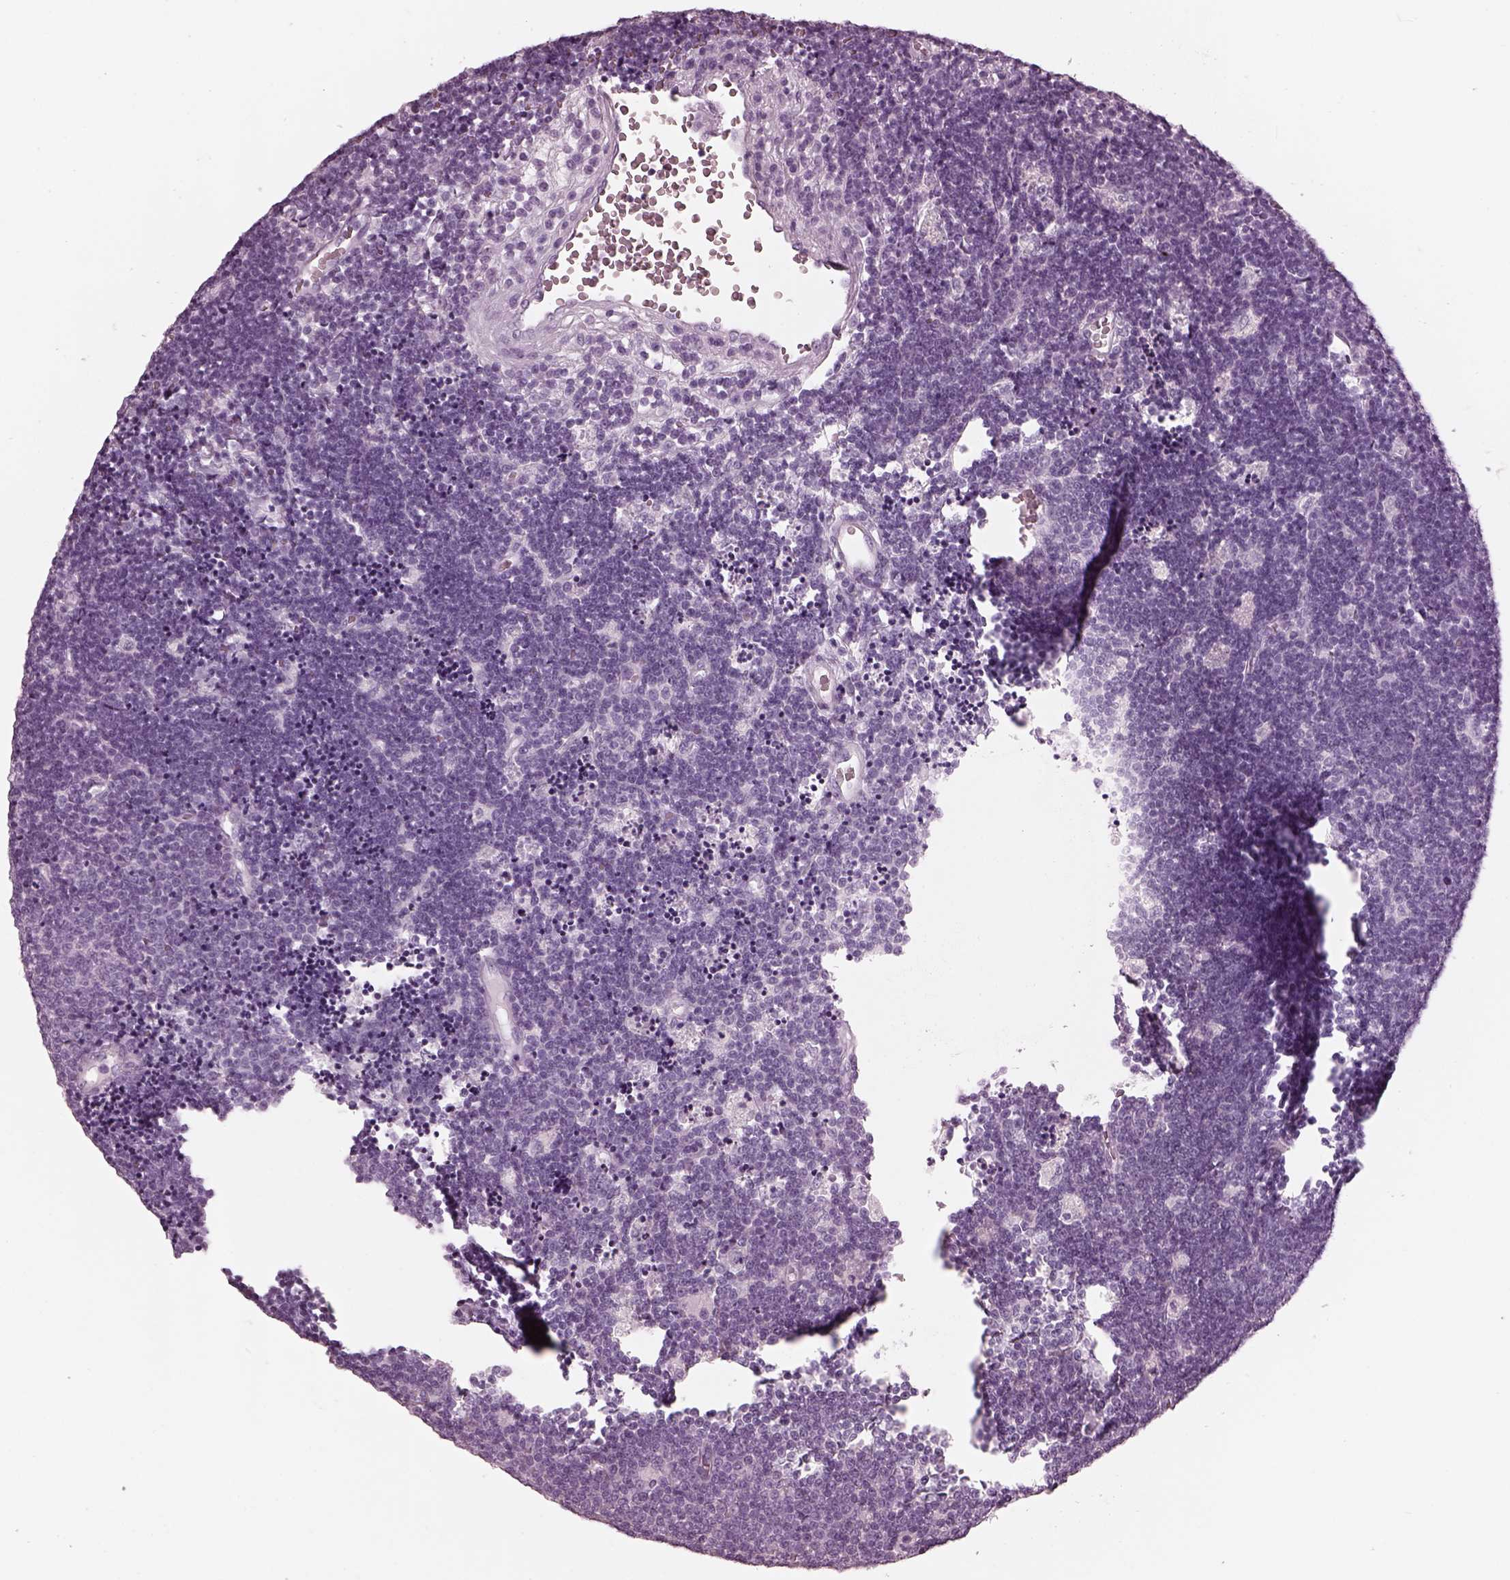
{"staining": {"intensity": "negative", "quantity": "none", "location": "none"}, "tissue": "lymphoma", "cell_type": "Tumor cells", "image_type": "cancer", "snomed": [{"axis": "morphology", "description": "Malignant lymphoma, non-Hodgkin's type, Low grade"}, {"axis": "topography", "description": "Brain"}], "caption": "An immunohistochemistry image of lymphoma is shown. There is no staining in tumor cells of lymphoma.", "gene": "FABP9", "patient": {"sex": "female", "age": 66}}